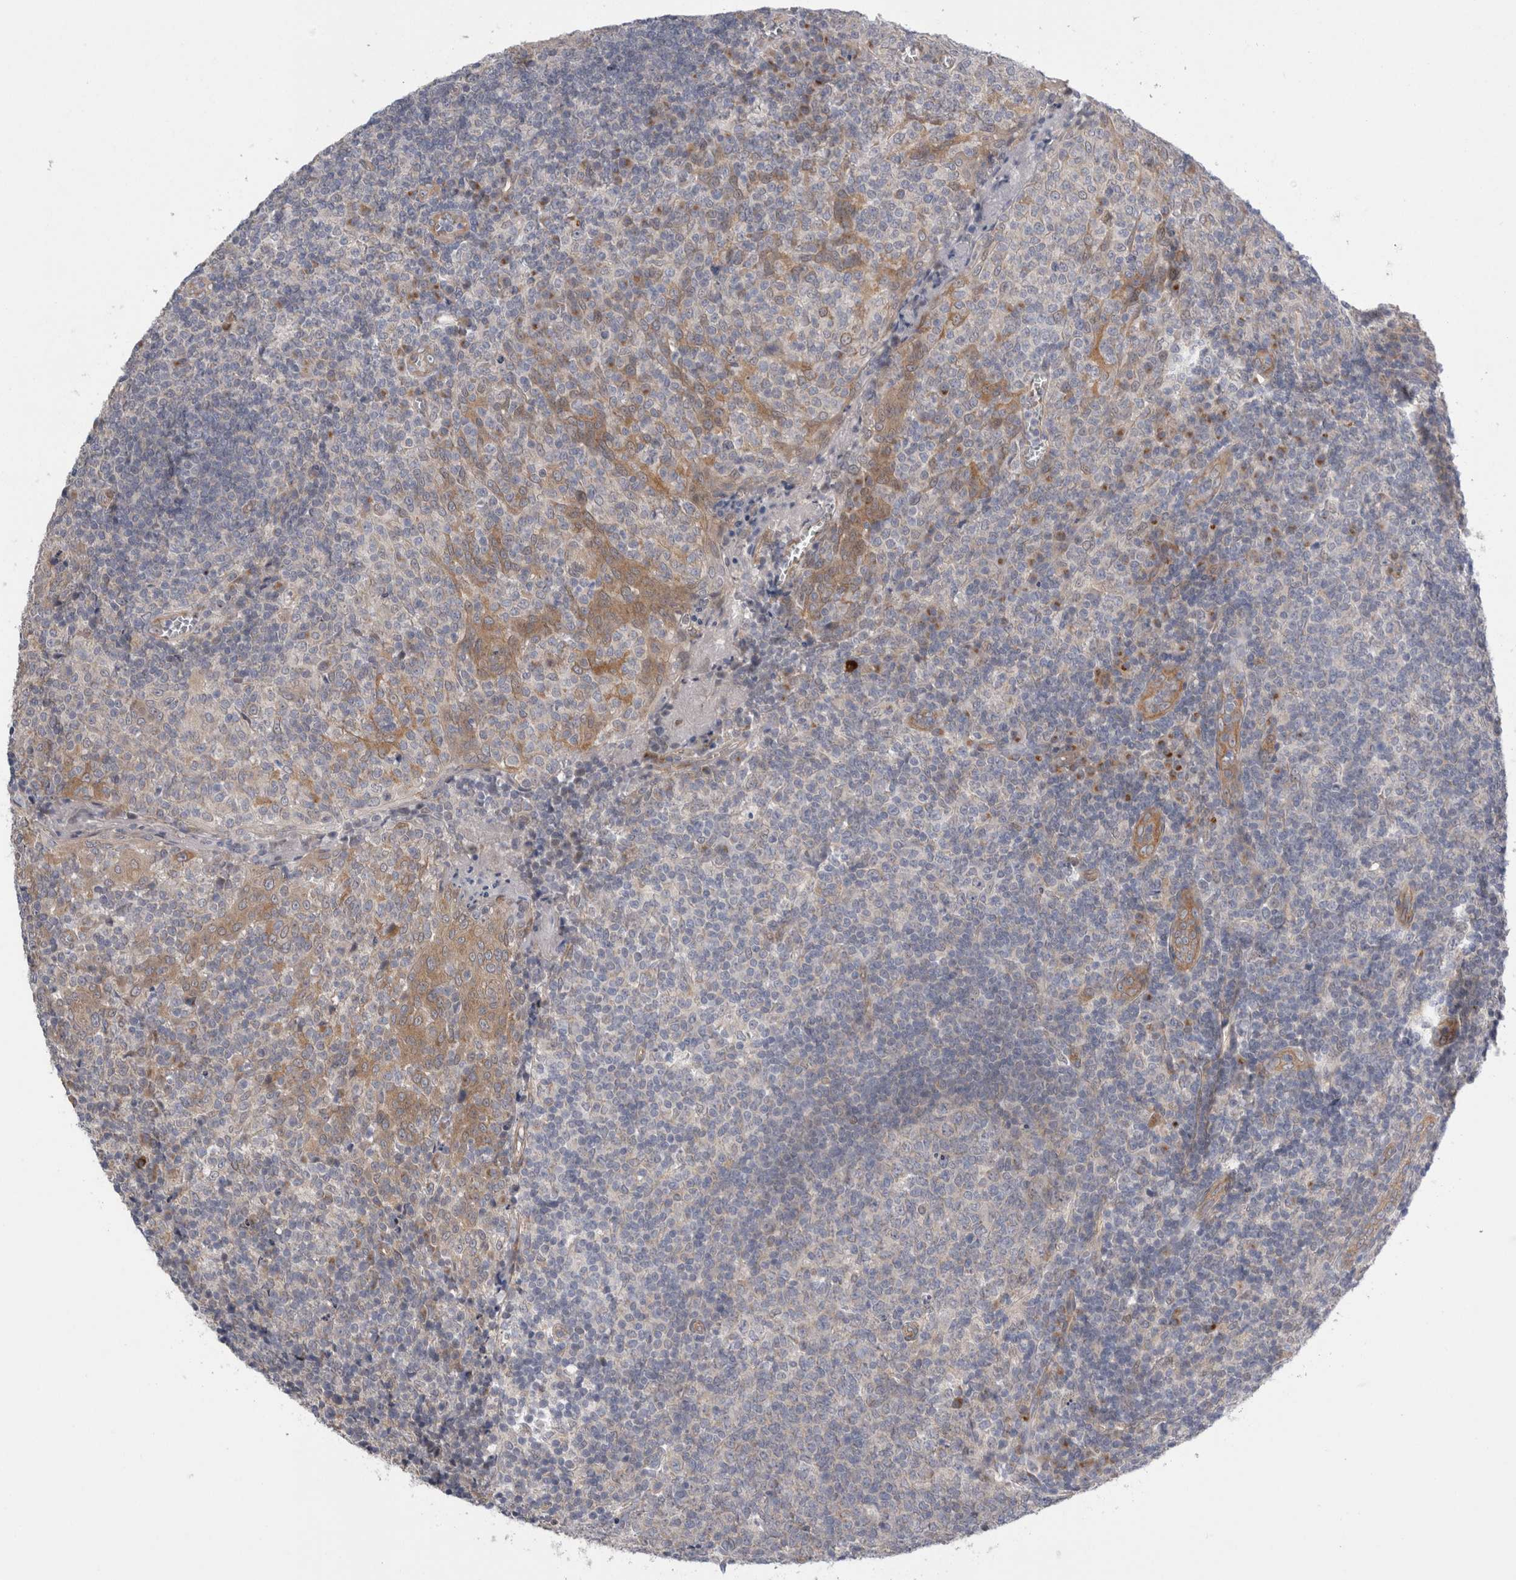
{"staining": {"intensity": "negative", "quantity": "none", "location": "none"}, "tissue": "tonsil", "cell_type": "Germinal center cells", "image_type": "normal", "snomed": [{"axis": "morphology", "description": "Normal tissue, NOS"}, {"axis": "topography", "description": "Tonsil"}], "caption": "Photomicrograph shows no significant protein staining in germinal center cells of unremarkable tonsil.", "gene": "TAFA5", "patient": {"sex": "female", "age": 19}}